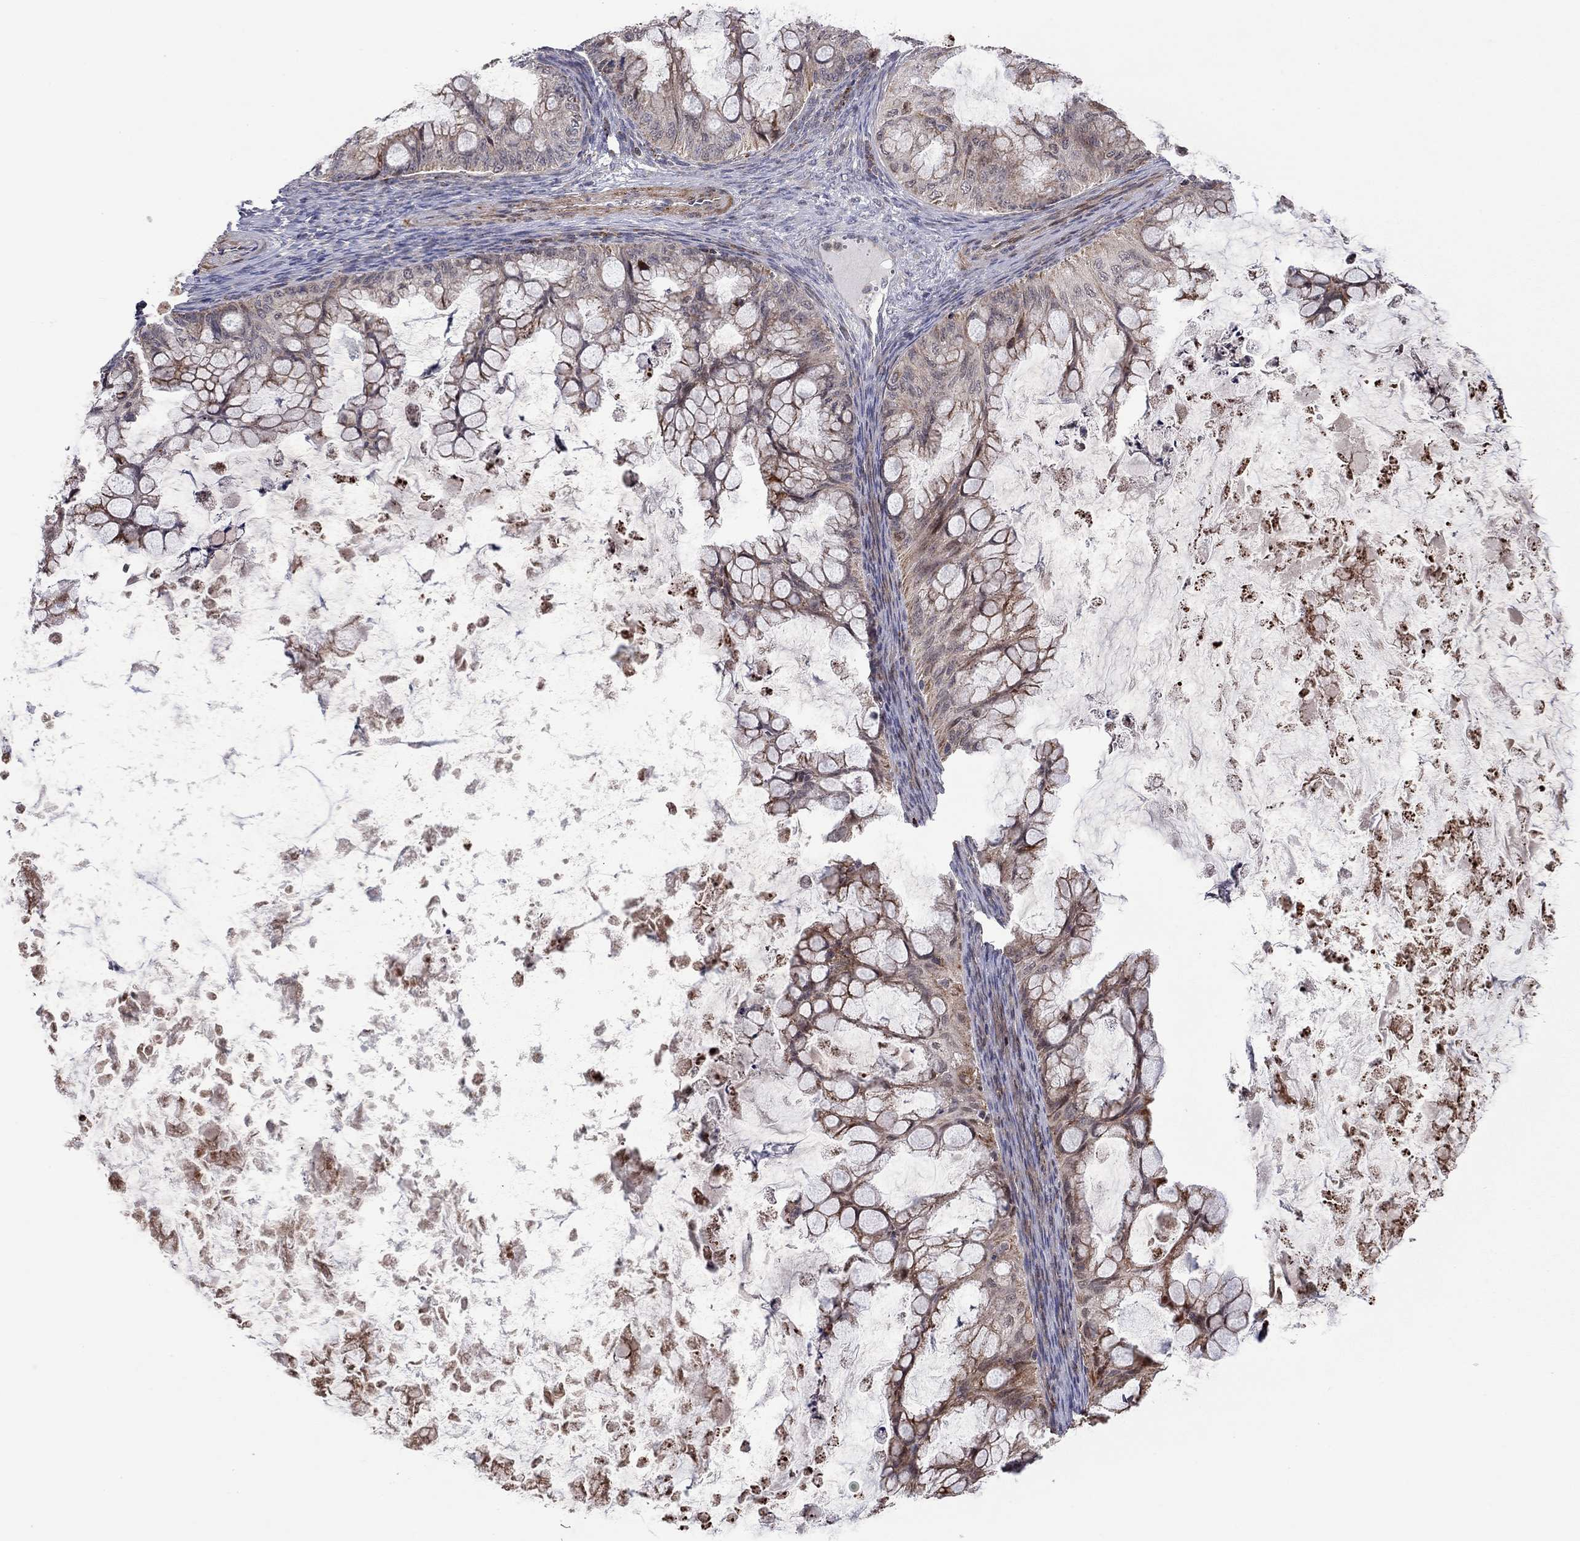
{"staining": {"intensity": "moderate", "quantity": "<25%", "location": "cytoplasmic/membranous"}, "tissue": "ovarian cancer", "cell_type": "Tumor cells", "image_type": "cancer", "snomed": [{"axis": "morphology", "description": "Cystadenocarcinoma, mucinous, NOS"}, {"axis": "topography", "description": "Ovary"}], "caption": "A high-resolution image shows immunohistochemistry (IHC) staining of ovarian cancer, which demonstrates moderate cytoplasmic/membranous expression in approximately <25% of tumor cells.", "gene": "IDS", "patient": {"sex": "female", "age": 35}}